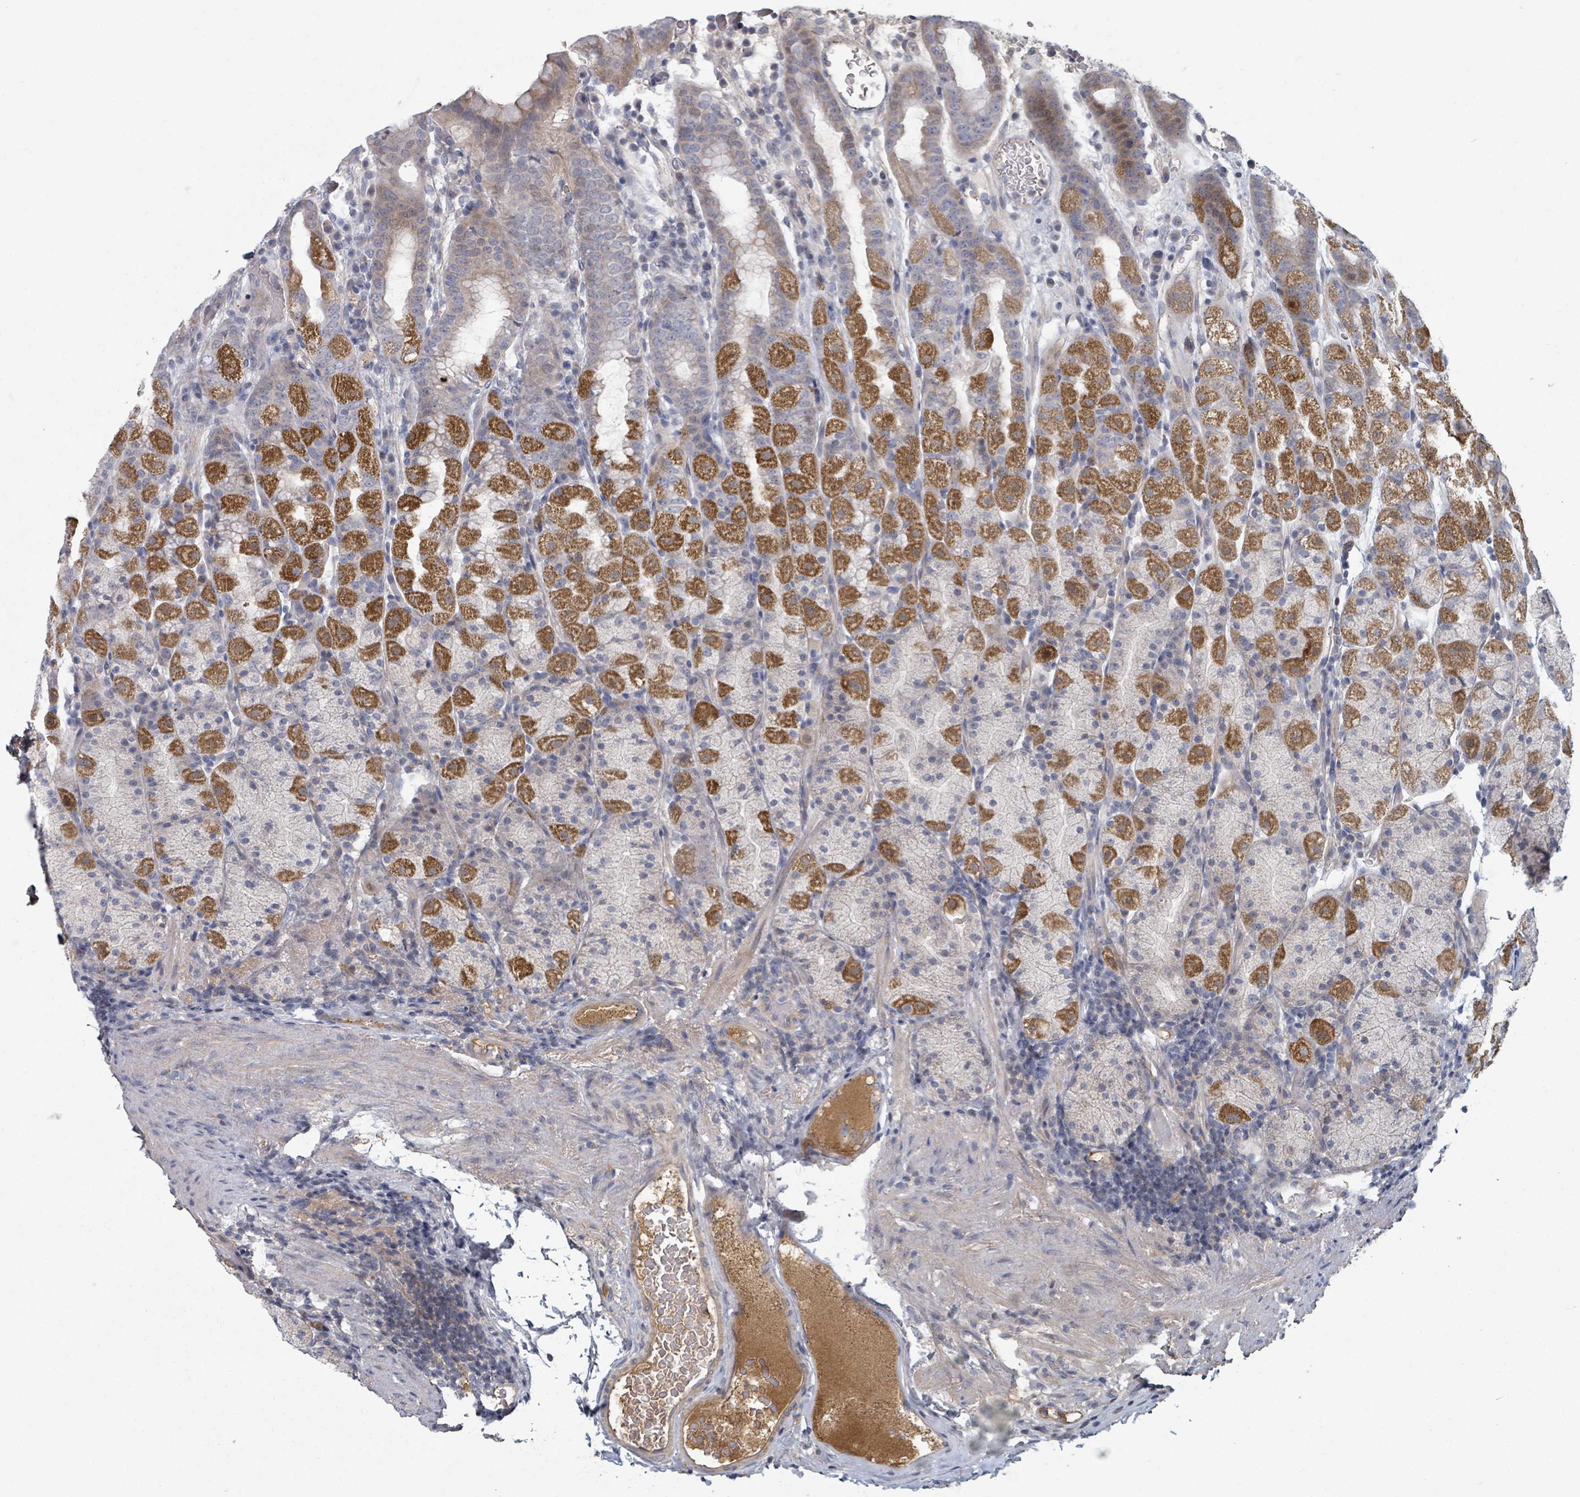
{"staining": {"intensity": "strong", "quantity": "<25%", "location": "cytoplasmic/membranous"}, "tissue": "stomach", "cell_type": "Glandular cells", "image_type": "normal", "snomed": [{"axis": "morphology", "description": "Normal tissue, NOS"}, {"axis": "topography", "description": "Stomach, upper"}, {"axis": "topography", "description": "Stomach, lower"}, {"axis": "topography", "description": "Small intestine"}], "caption": "IHC image of normal stomach: stomach stained using immunohistochemistry (IHC) shows medium levels of strong protein expression localized specifically in the cytoplasmic/membranous of glandular cells, appearing as a cytoplasmic/membranous brown color.", "gene": "GABBR1", "patient": {"sex": "male", "age": 68}}